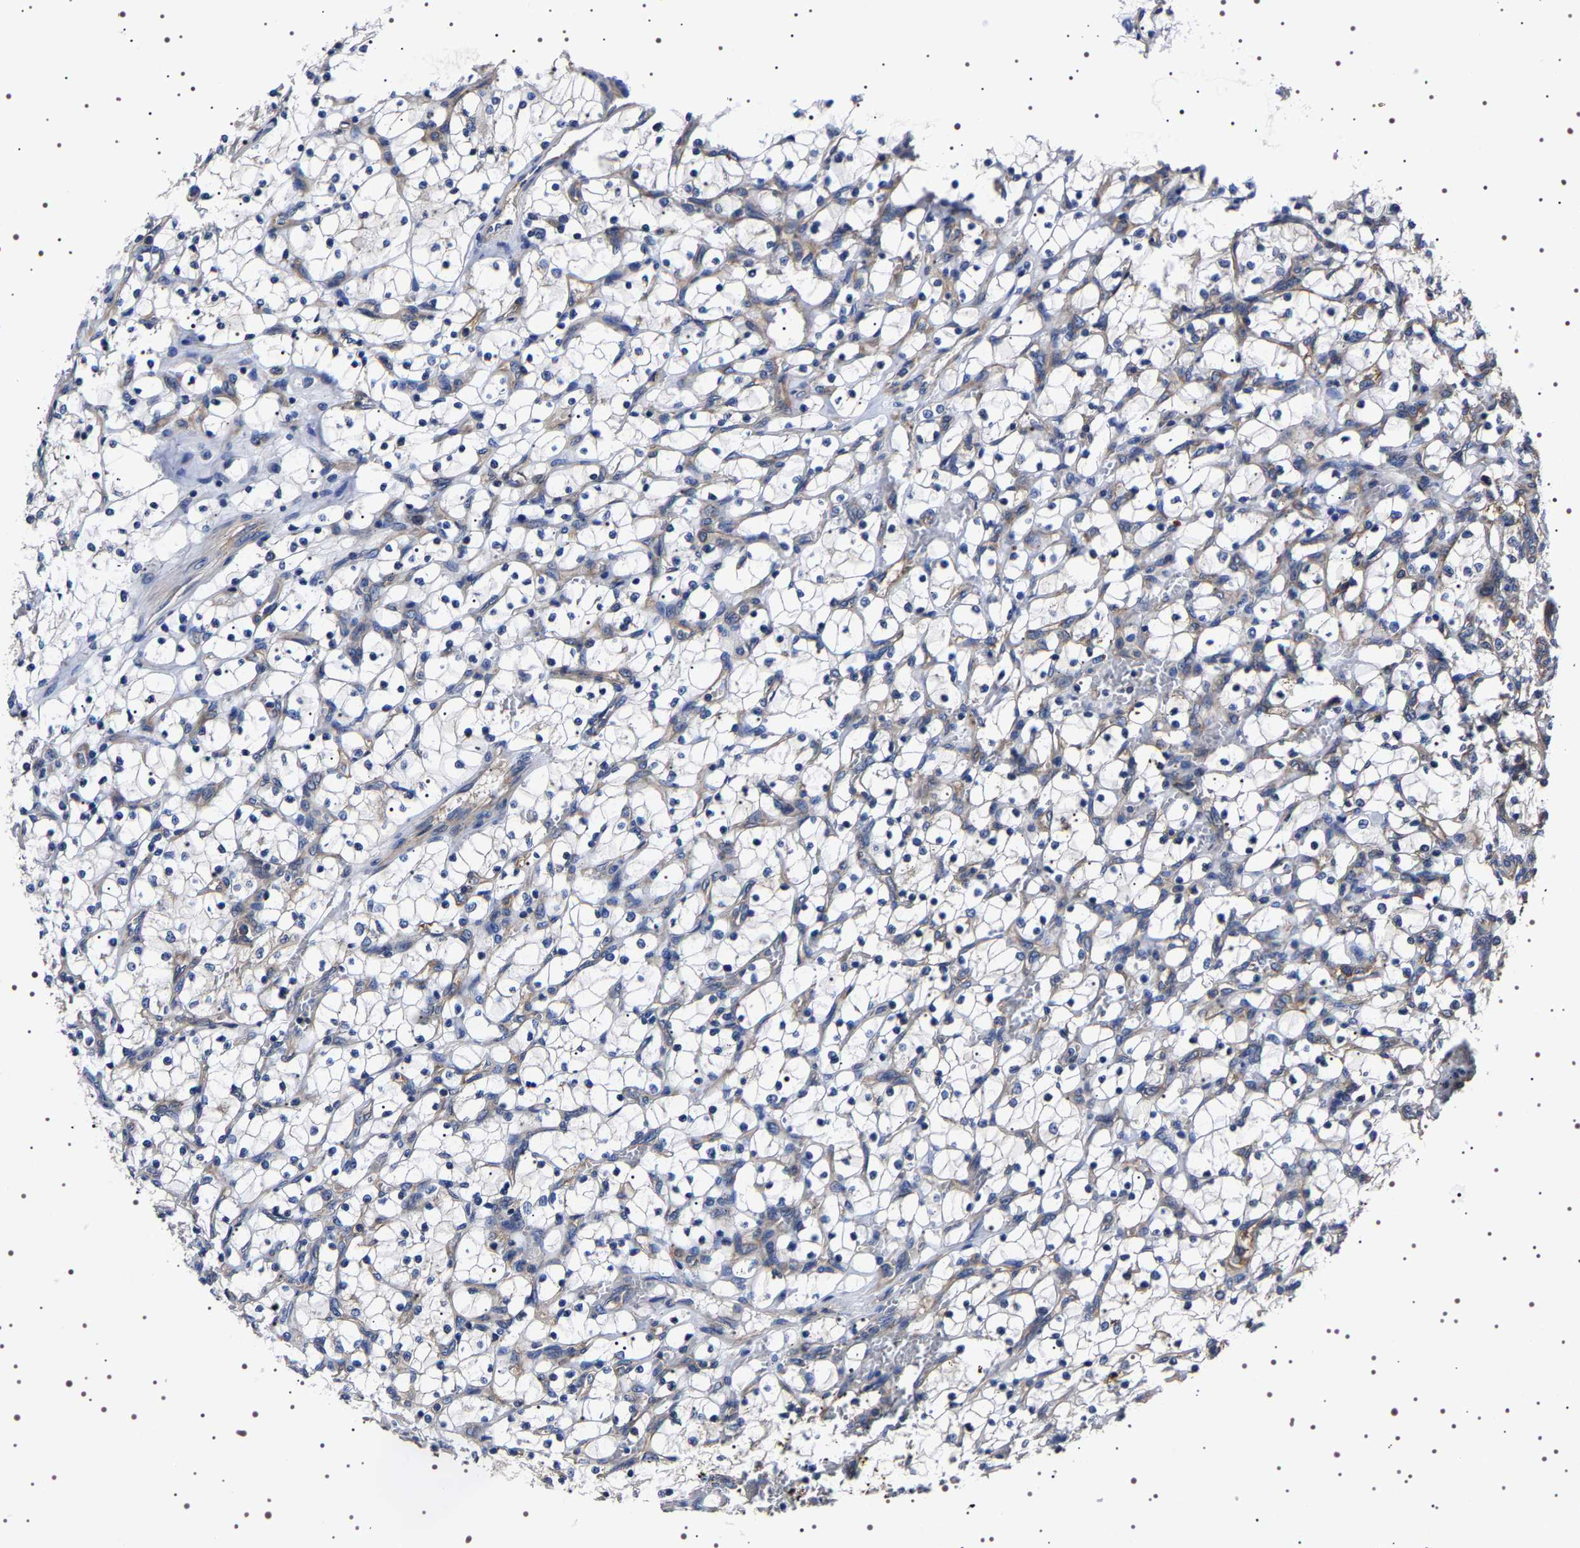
{"staining": {"intensity": "negative", "quantity": "none", "location": "none"}, "tissue": "renal cancer", "cell_type": "Tumor cells", "image_type": "cancer", "snomed": [{"axis": "morphology", "description": "Adenocarcinoma, NOS"}, {"axis": "topography", "description": "Kidney"}], "caption": "IHC micrograph of renal cancer (adenocarcinoma) stained for a protein (brown), which displays no expression in tumor cells.", "gene": "DARS1", "patient": {"sex": "female", "age": 69}}